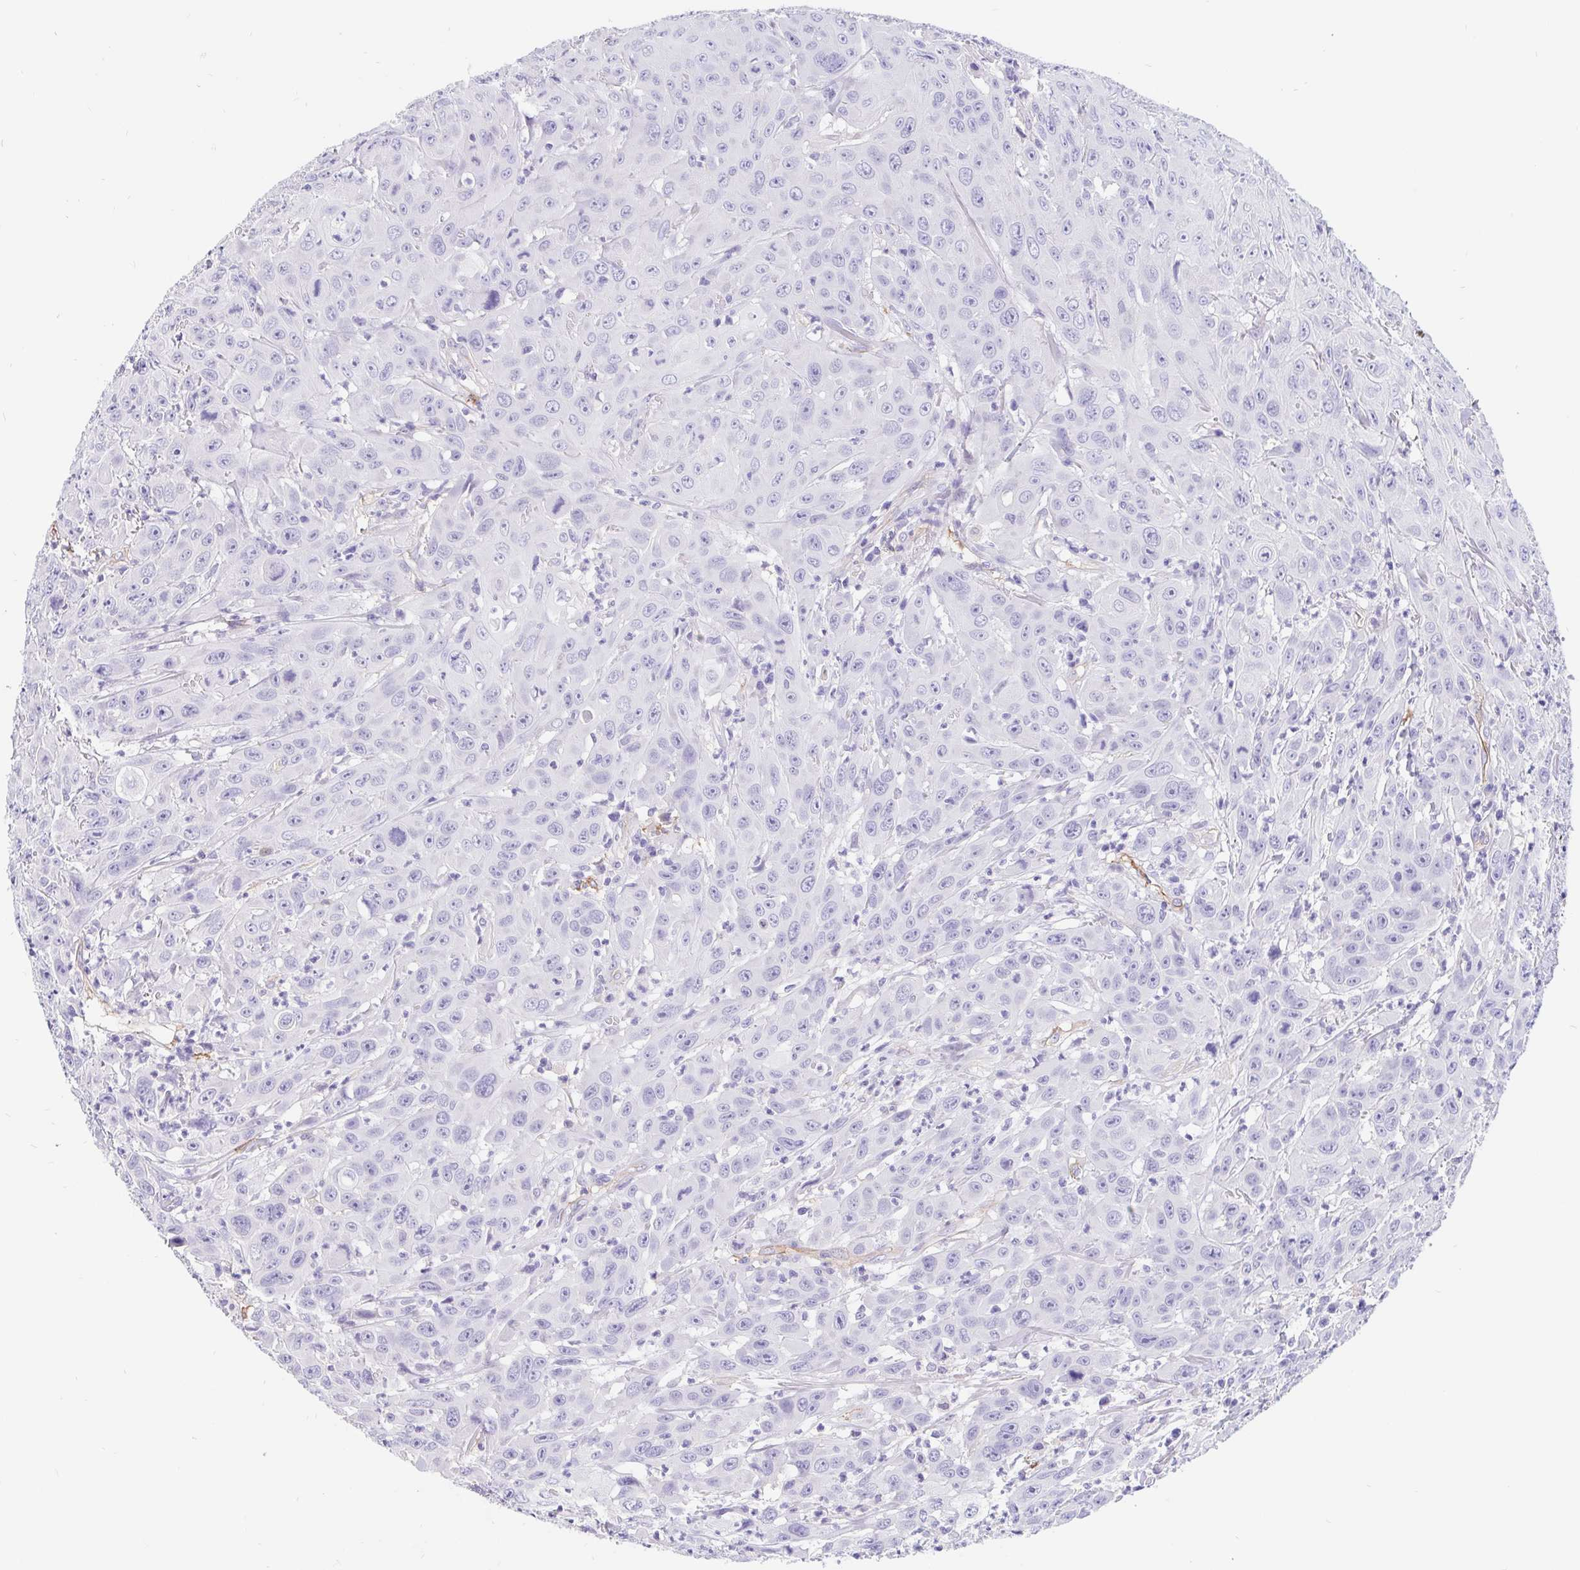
{"staining": {"intensity": "negative", "quantity": "none", "location": "none"}, "tissue": "head and neck cancer", "cell_type": "Tumor cells", "image_type": "cancer", "snomed": [{"axis": "morphology", "description": "Squamous cell carcinoma, NOS"}, {"axis": "topography", "description": "Skin"}, {"axis": "topography", "description": "Head-Neck"}], "caption": "A high-resolution histopathology image shows immunohistochemistry (IHC) staining of head and neck squamous cell carcinoma, which displays no significant positivity in tumor cells.", "gene": "LIMCH1", "patient": {"sex": "male", "age": 80}}